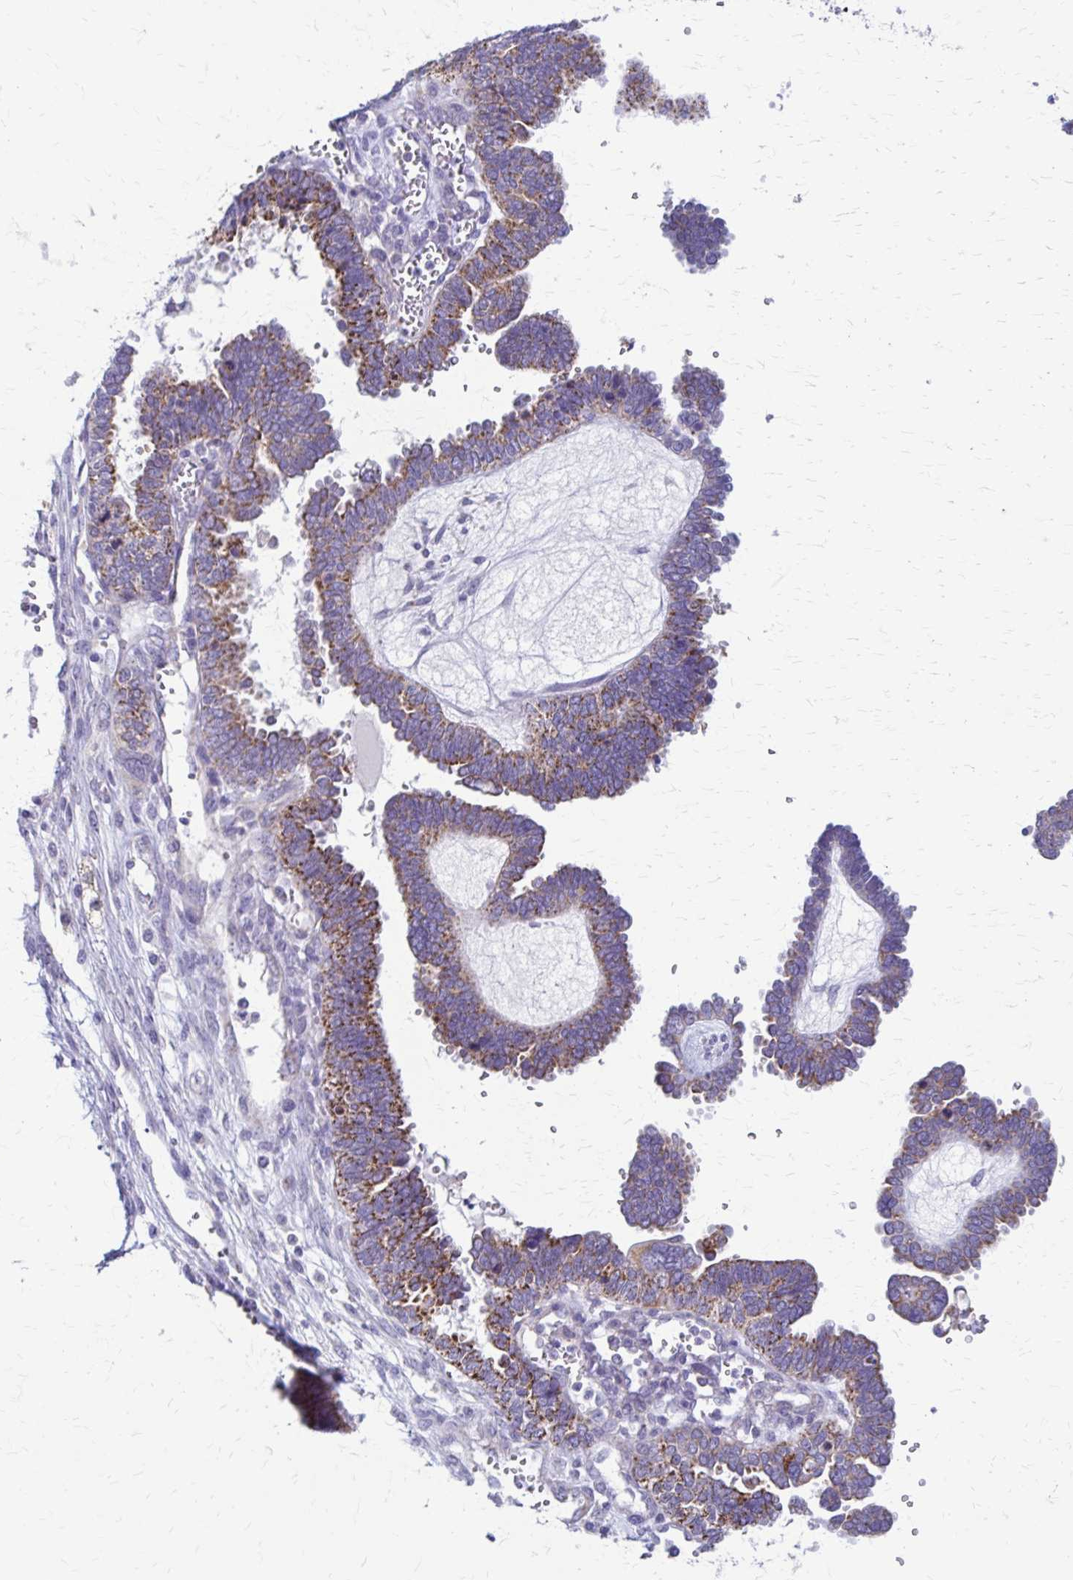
{"staining": {"intensity": "moderate", "quantity": "25%-75%", "location": "cytoplasmic/membranous"}, "tissue": "ovarian cancer", "cell_type": "Tumor cells", "image_type": "cancer", "snomed": [{"axis": "morphology", "description": "Cystadenocarcinoma, serous, NOS"}, {"axis": "topography", "description": "Ovary"}], "caption": "Immunohistochemistry histopathology image of neoplastic tissue: human ovarian serous cystadenocarcinoma stained using immunohistochemistry shows medium levels of moderate protein expression localized specifically in the cytoplasmic/membranous of tumor cells, appearing as a cytoplasmic/membranous brown color.", "gene": "SAMD13", "patient": {"sex": "female", "age": 51}}